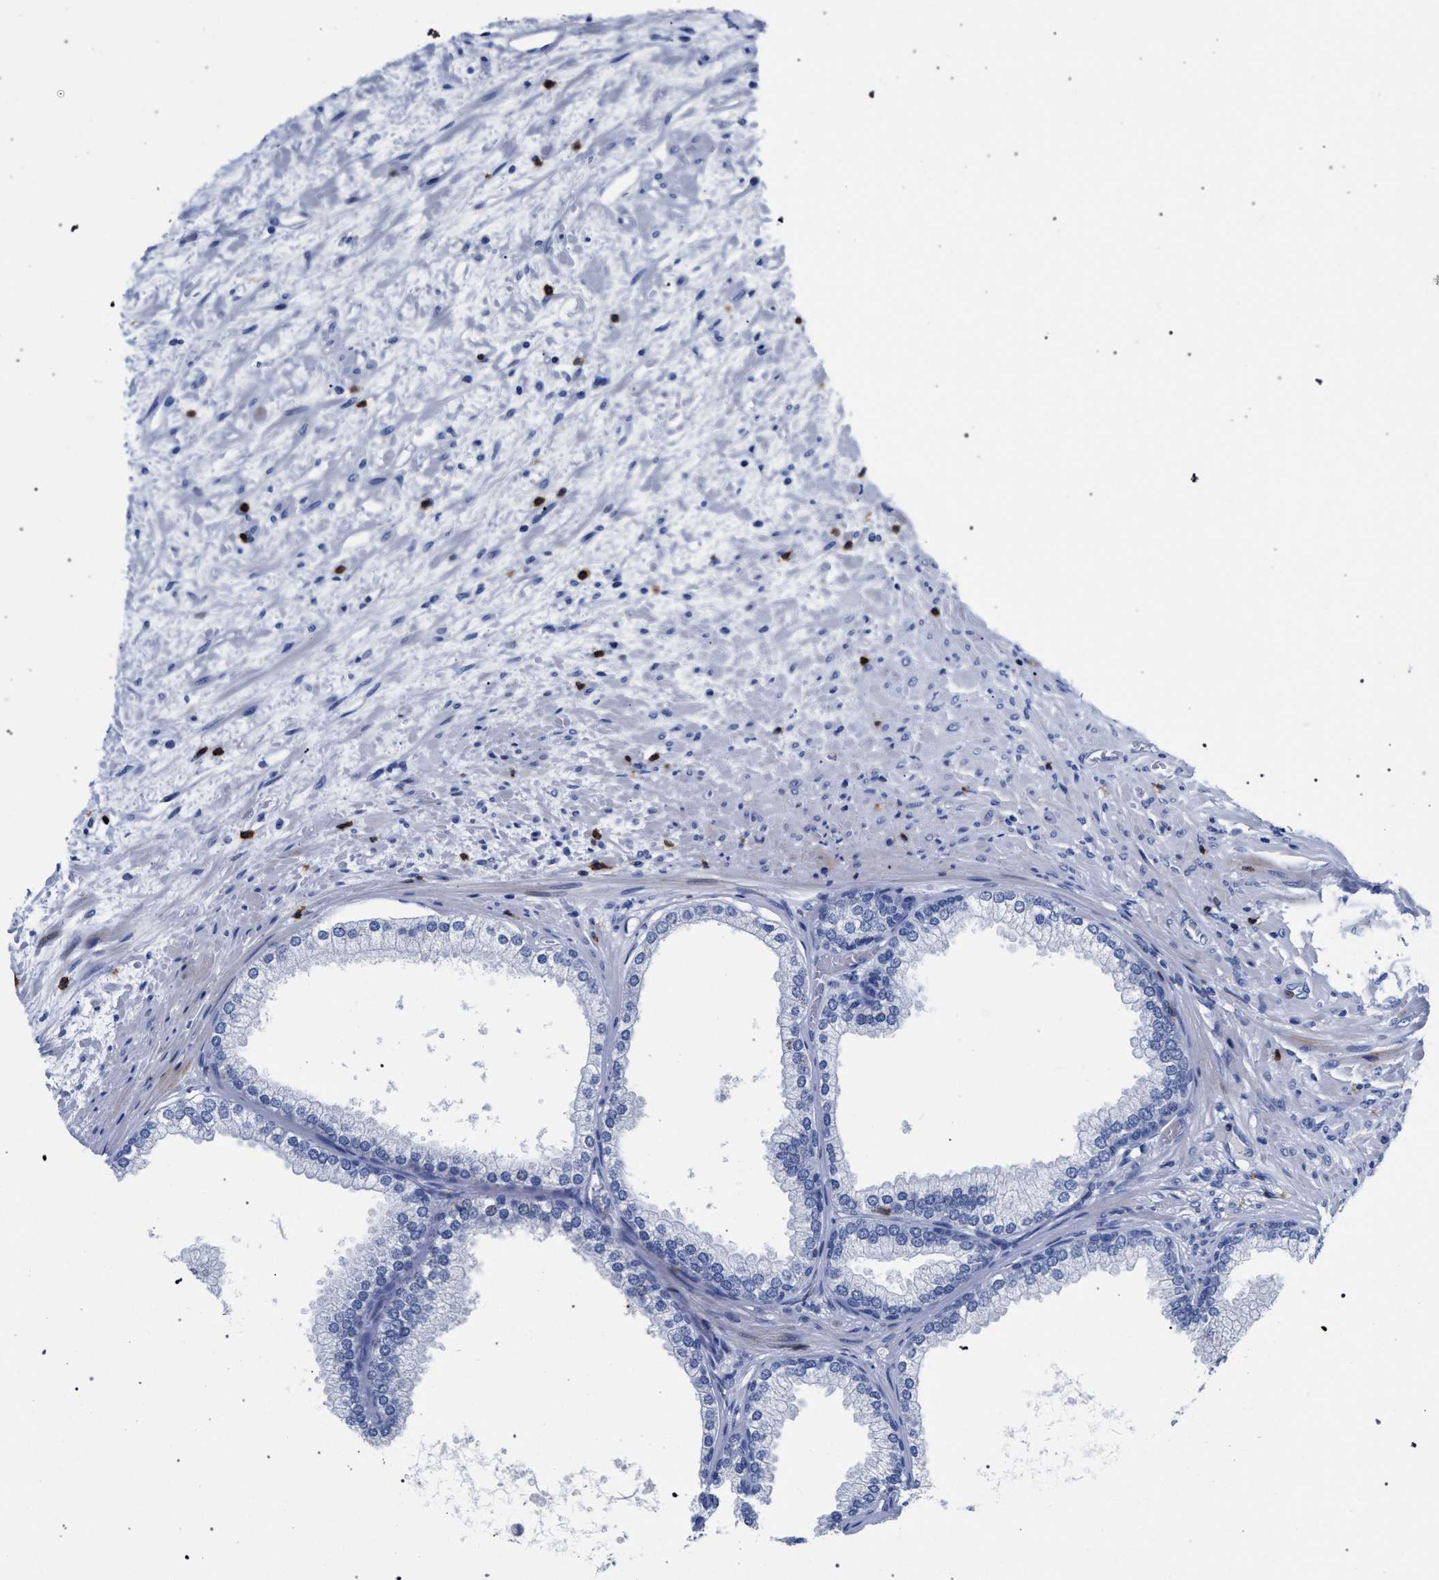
{"staining": {"intensity": "negative", "quantity": "none", "location": "none"}, "tissue": "prostate", "cell_type": "Glandular cells", "image_type": "normal", "snomed": [{"axis": "morphology", "description": "Normal tissue, NOS"}, {"axis": "topography", "description": "Prostate"}], "caption": "The micrograph exhibits no staining of glandular cells in normal prostate.", "gene": "KLRK1", "patient": {"sex": "male", "age": 76}}